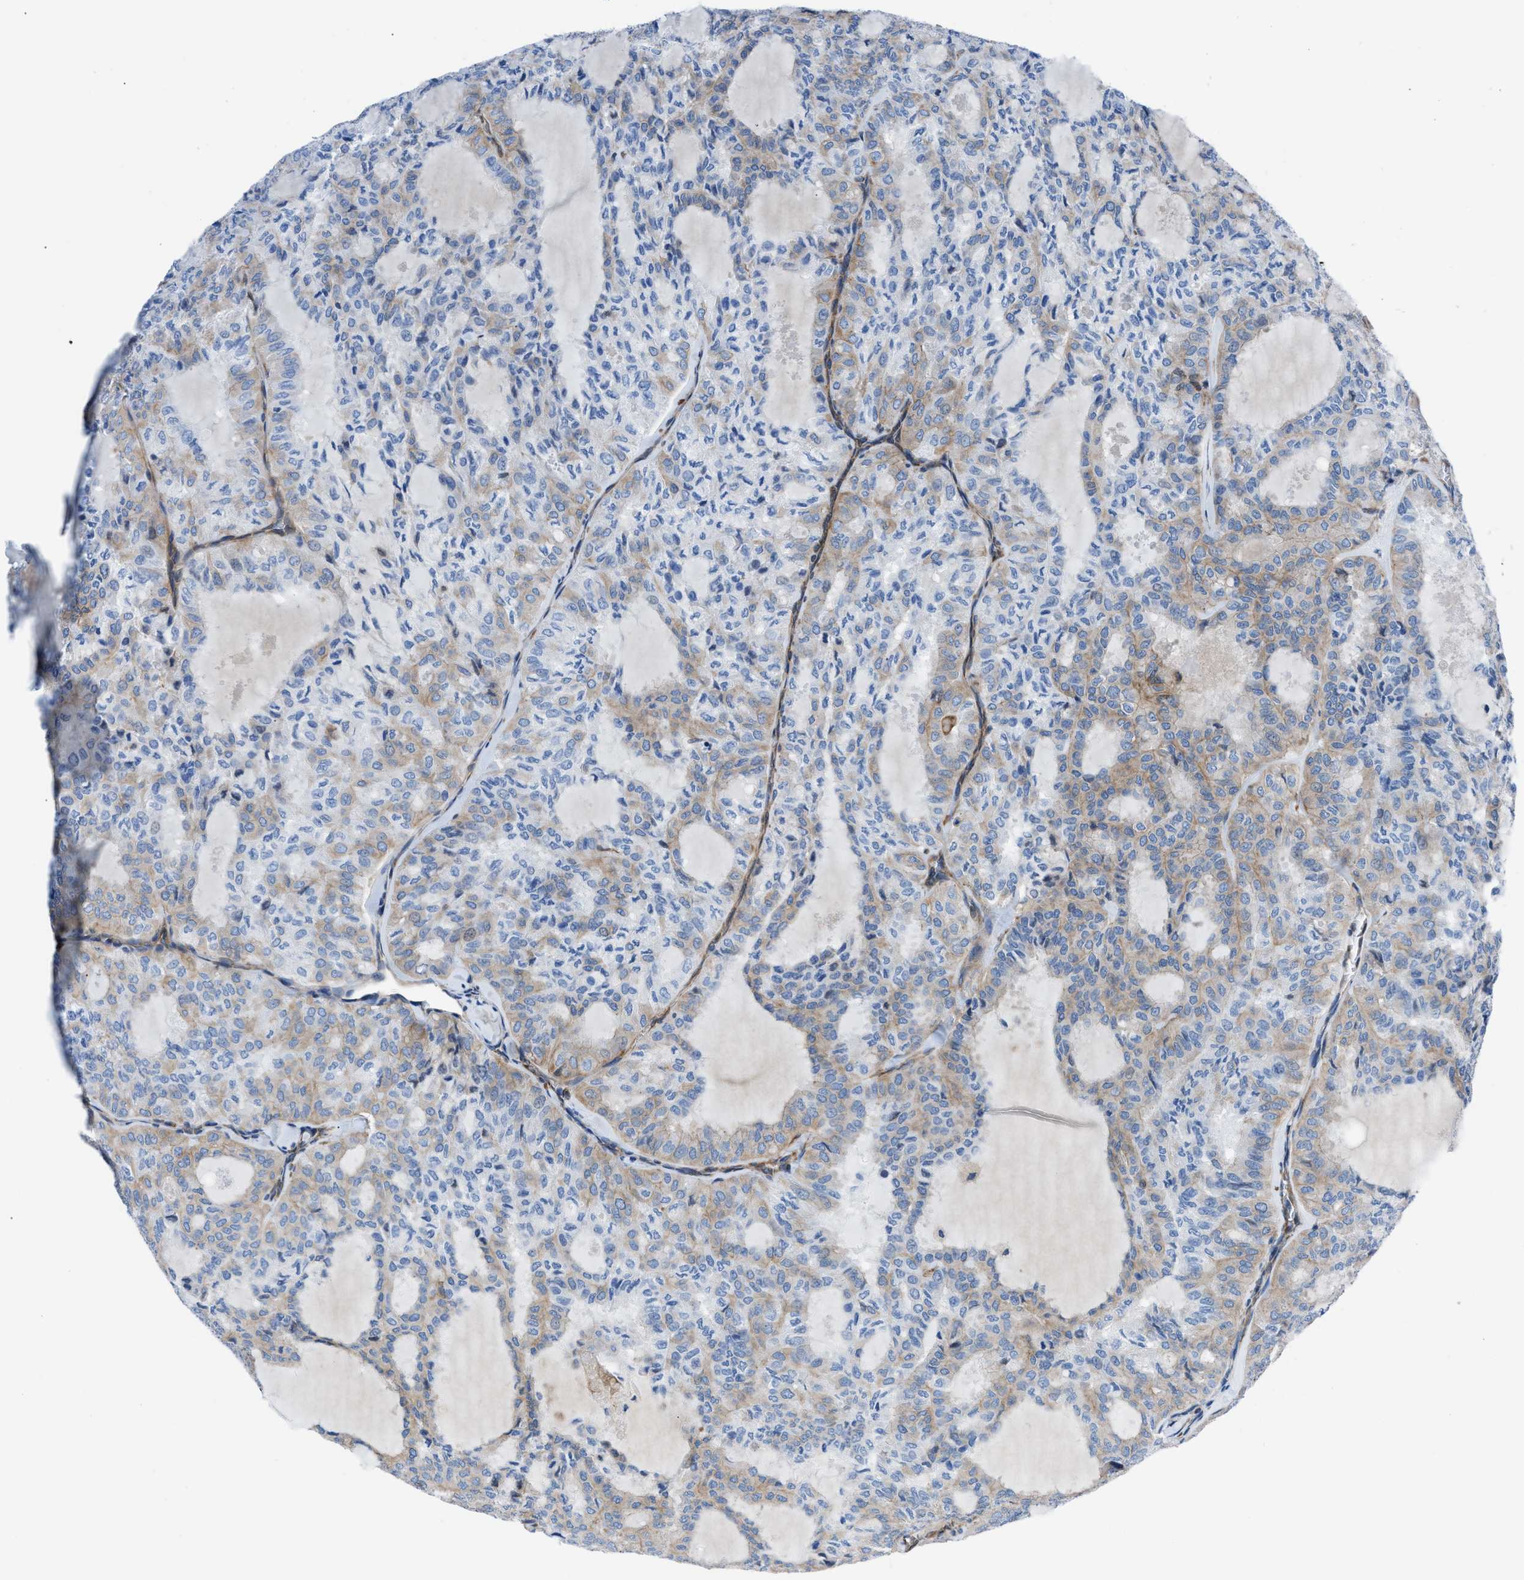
{"staining": {"intensity": "weak", "quantity": "25%-75%", "location": "cytoplasmic/membranous"}, "tissue": "thyroid cancer", "cell_type": "Tumor cells", "image_type": "cancer", "snomed": [{"axis": "morphology", "description": "Follicular adenoma carcinoma, NOS"}, {"axis": "topography", "description": "Thyroid gland"}], "caption": "Approximately 25%-75% of tumor cells in human thyroid cancer (follicular adenoma carcinoma) show weak cytoplasmic/membranous protein positivity as visualized by brown immunohistochemical staining.", "gene": "DMAC1", "patient": {"sex": "male", "age": 75}}